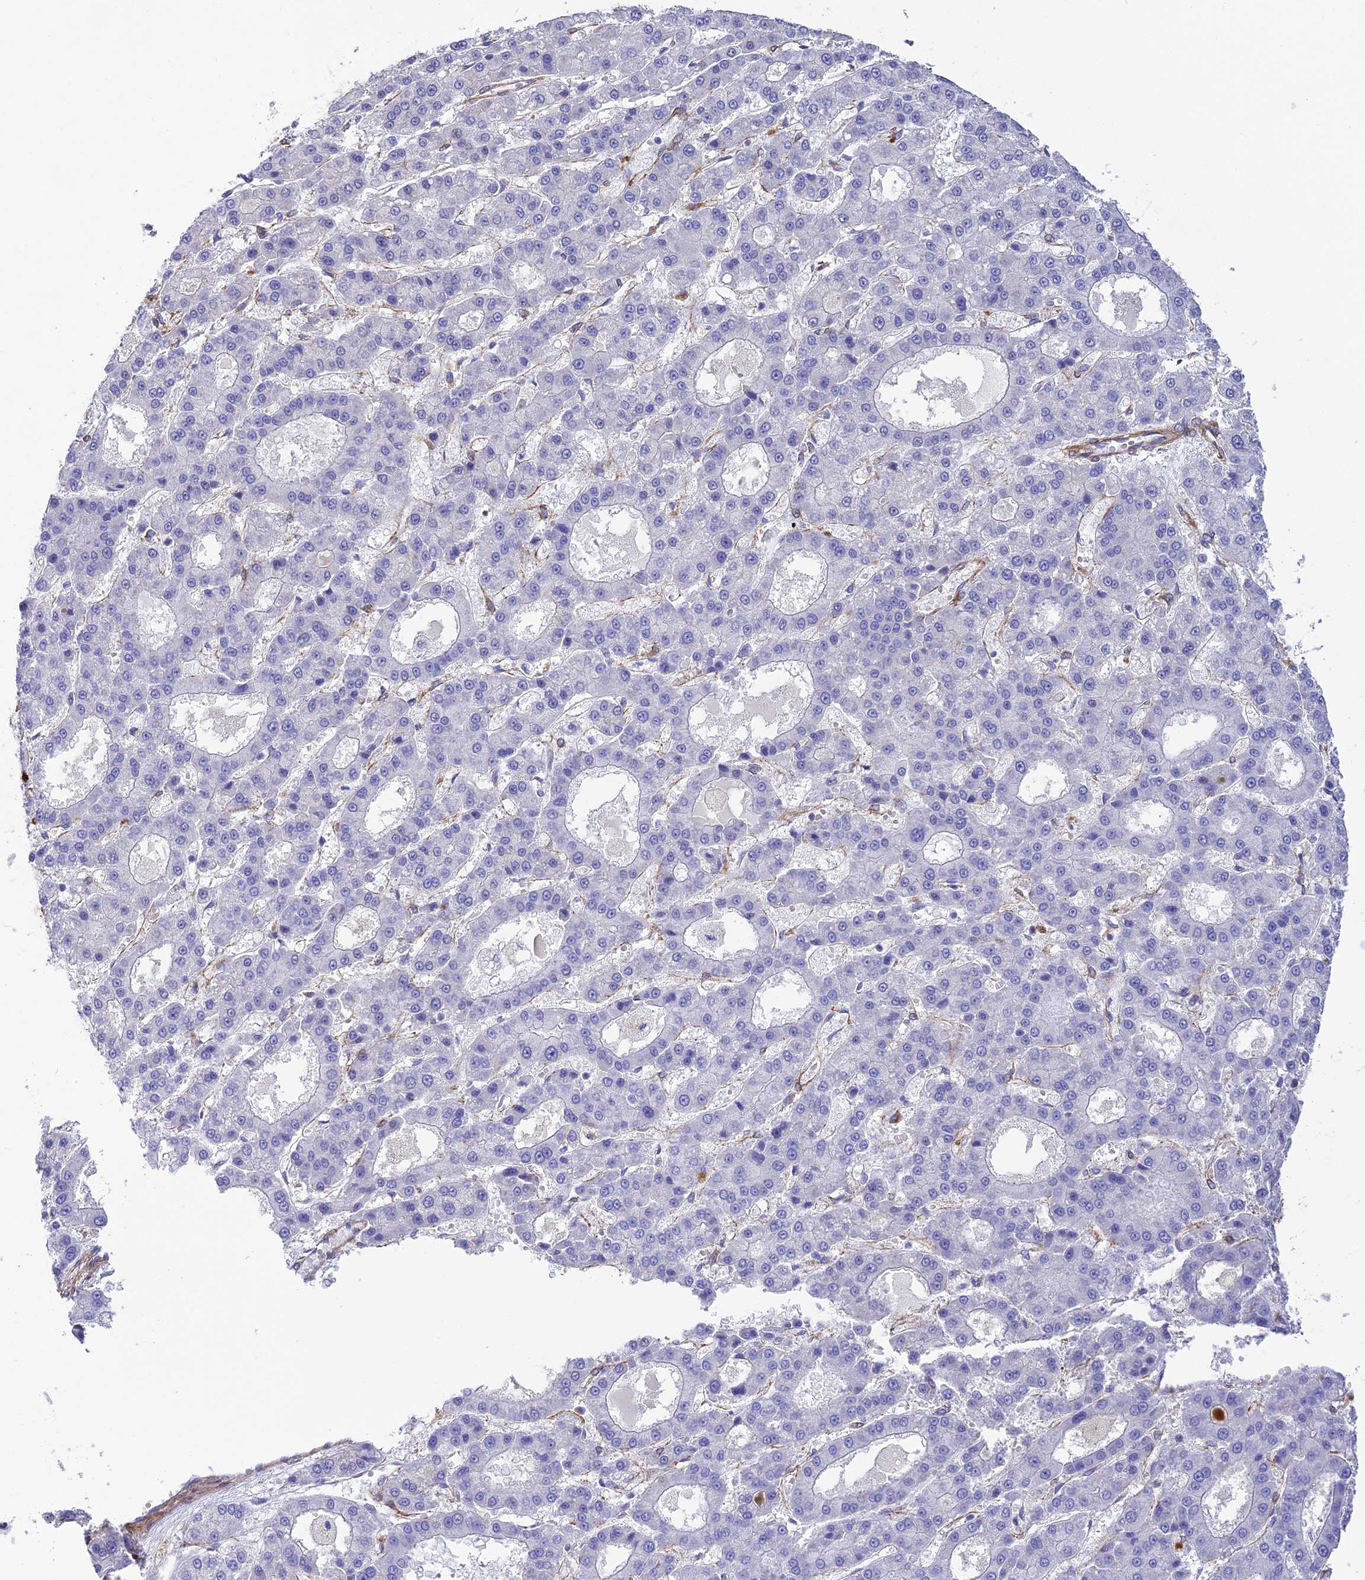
{"staining": {"intensity": "negative", "quantity": "none", "location": "none"}, "tissue": "liver cancer", "cell_type": "Tumor cells", "image_type": "cancer", "snomed": [{"axis": "morphology", "description": "Carcinoma, Hepatocellular, NOS"}, {"axis": "topography", "description": "Liver"}], "caption": "Immunohistochemistry (IHC) photomicrograph of neoplastic tissue: liver hepatocellular carcinoma stained with DAB exhibits no significant protein staining in tumor cells.", "gene": "TNS1", "patient": {"sex": "male", "age": 70}}